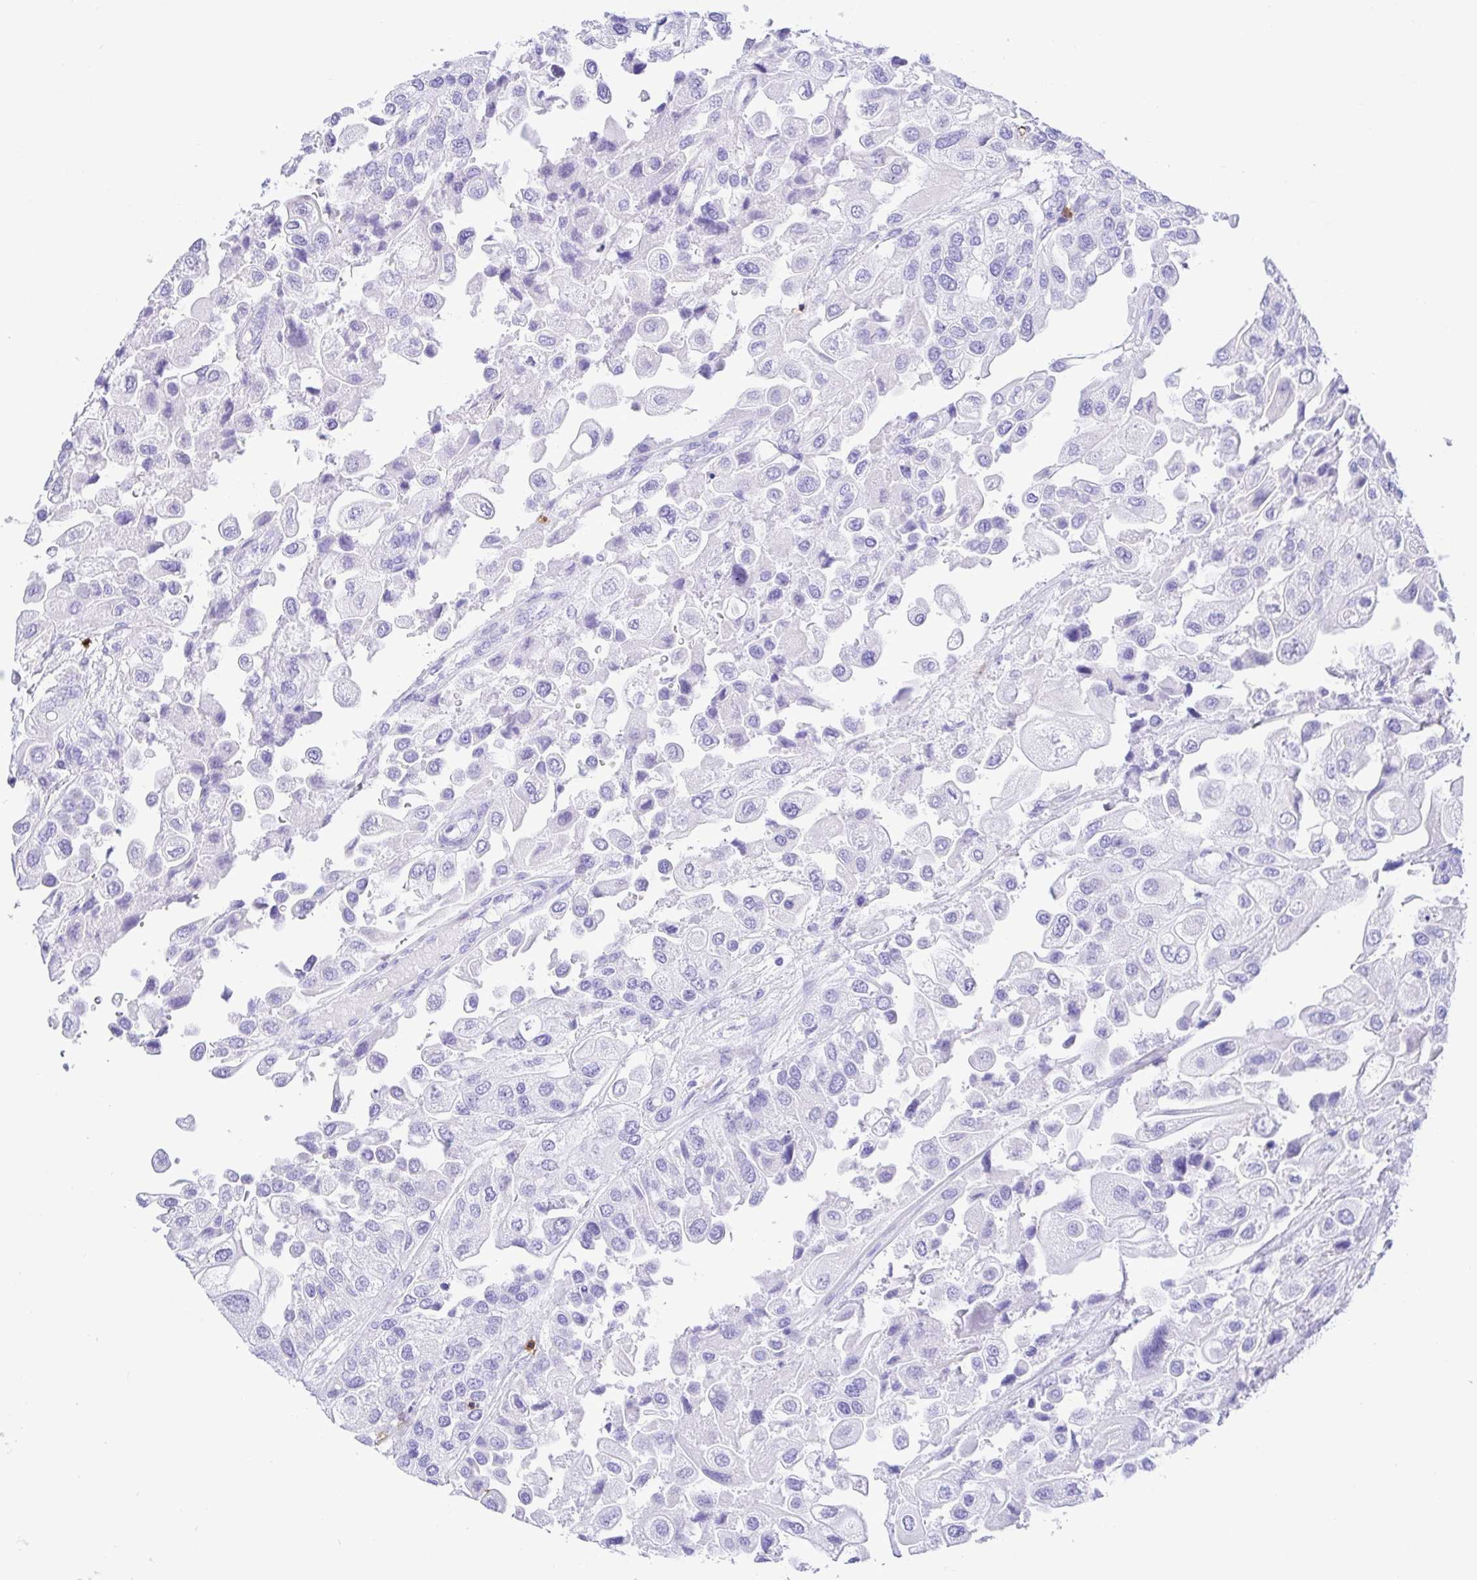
{"staining": {"intensity": "negative", "quantity": "none", "location": "none"}, "tissue": "urothelial cancer", "cell_type": "Tumor cells", "image_type": "cancer", "snomed": [{"axis": "morphology", "description": "Urothelial carcinoma, High grade"}, {"axis": "topography", "description": "Urinary bladder"}], "caption": "Immunohistochemical staining of urothelial carcinoma (high-grade) demonstrates no significant positivity in tumor cells. Nuclei are stained in blue.", "gene": "CD5", "patient": {"sex": "female", "age": 64}}